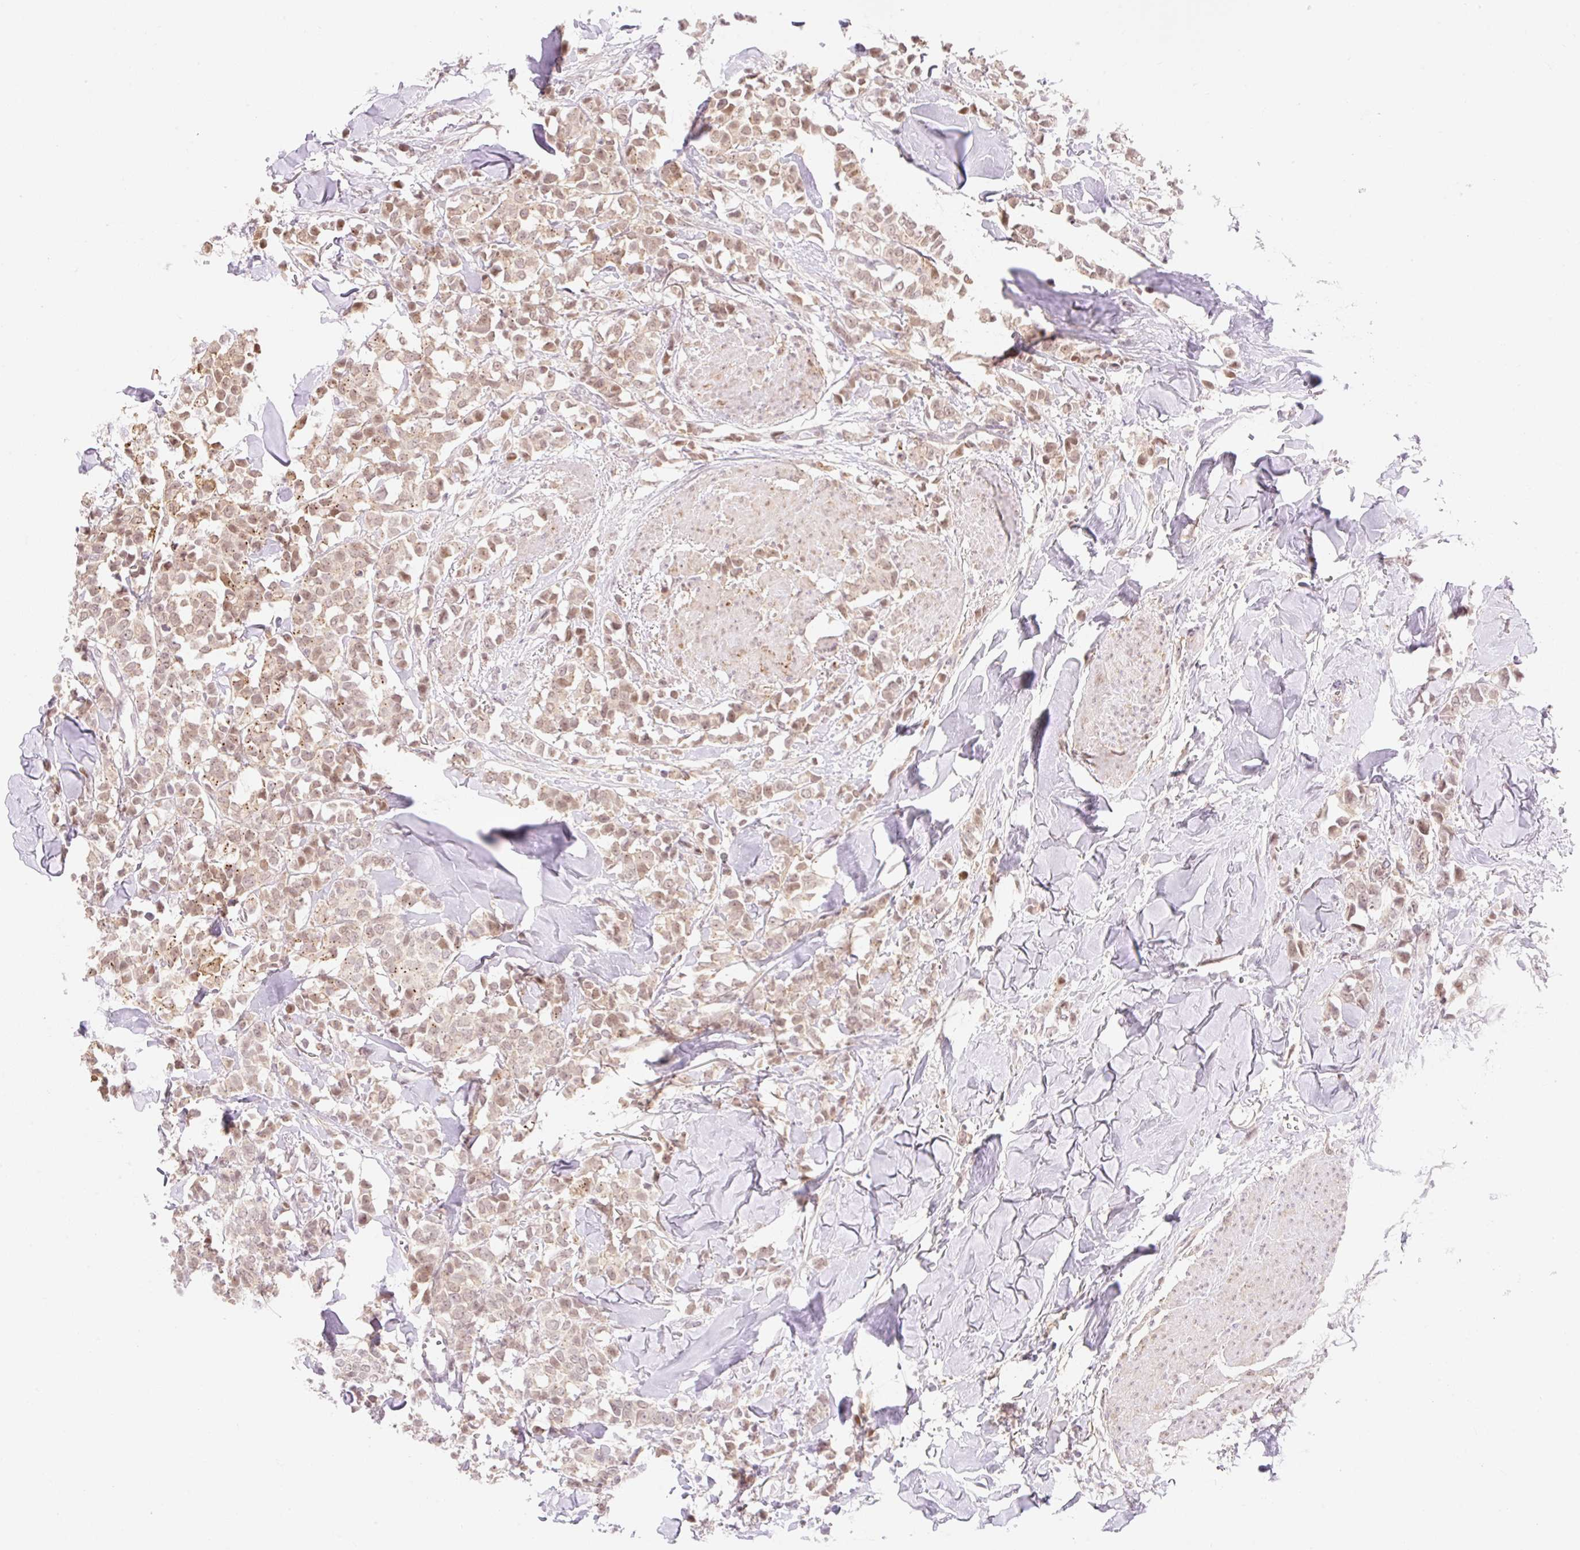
{"staining": {"intensity": "moderate", "quantity": ">75%", "location": "cytoplasmic/membranous,nuclear"}, "tissue": "breast cancer", "cell_type": "Tumor cells", "image_type": "cancer", "snomed": [{"axis": "morphology", "description": "Lobular carcinoma"}, {"axis": "topography", "description": "Breast"}], "caption": "The immunohistochemical stain labels moderate cytoplasmic/membranous and nuclear expression in tumor cells of lobular carcinoma (breast) tissue. (brown staining indicates protein expression, while blue staining denotes nuclei).", "gene": "H2BW1", "patient": {"sex": "female", "age": 91}}